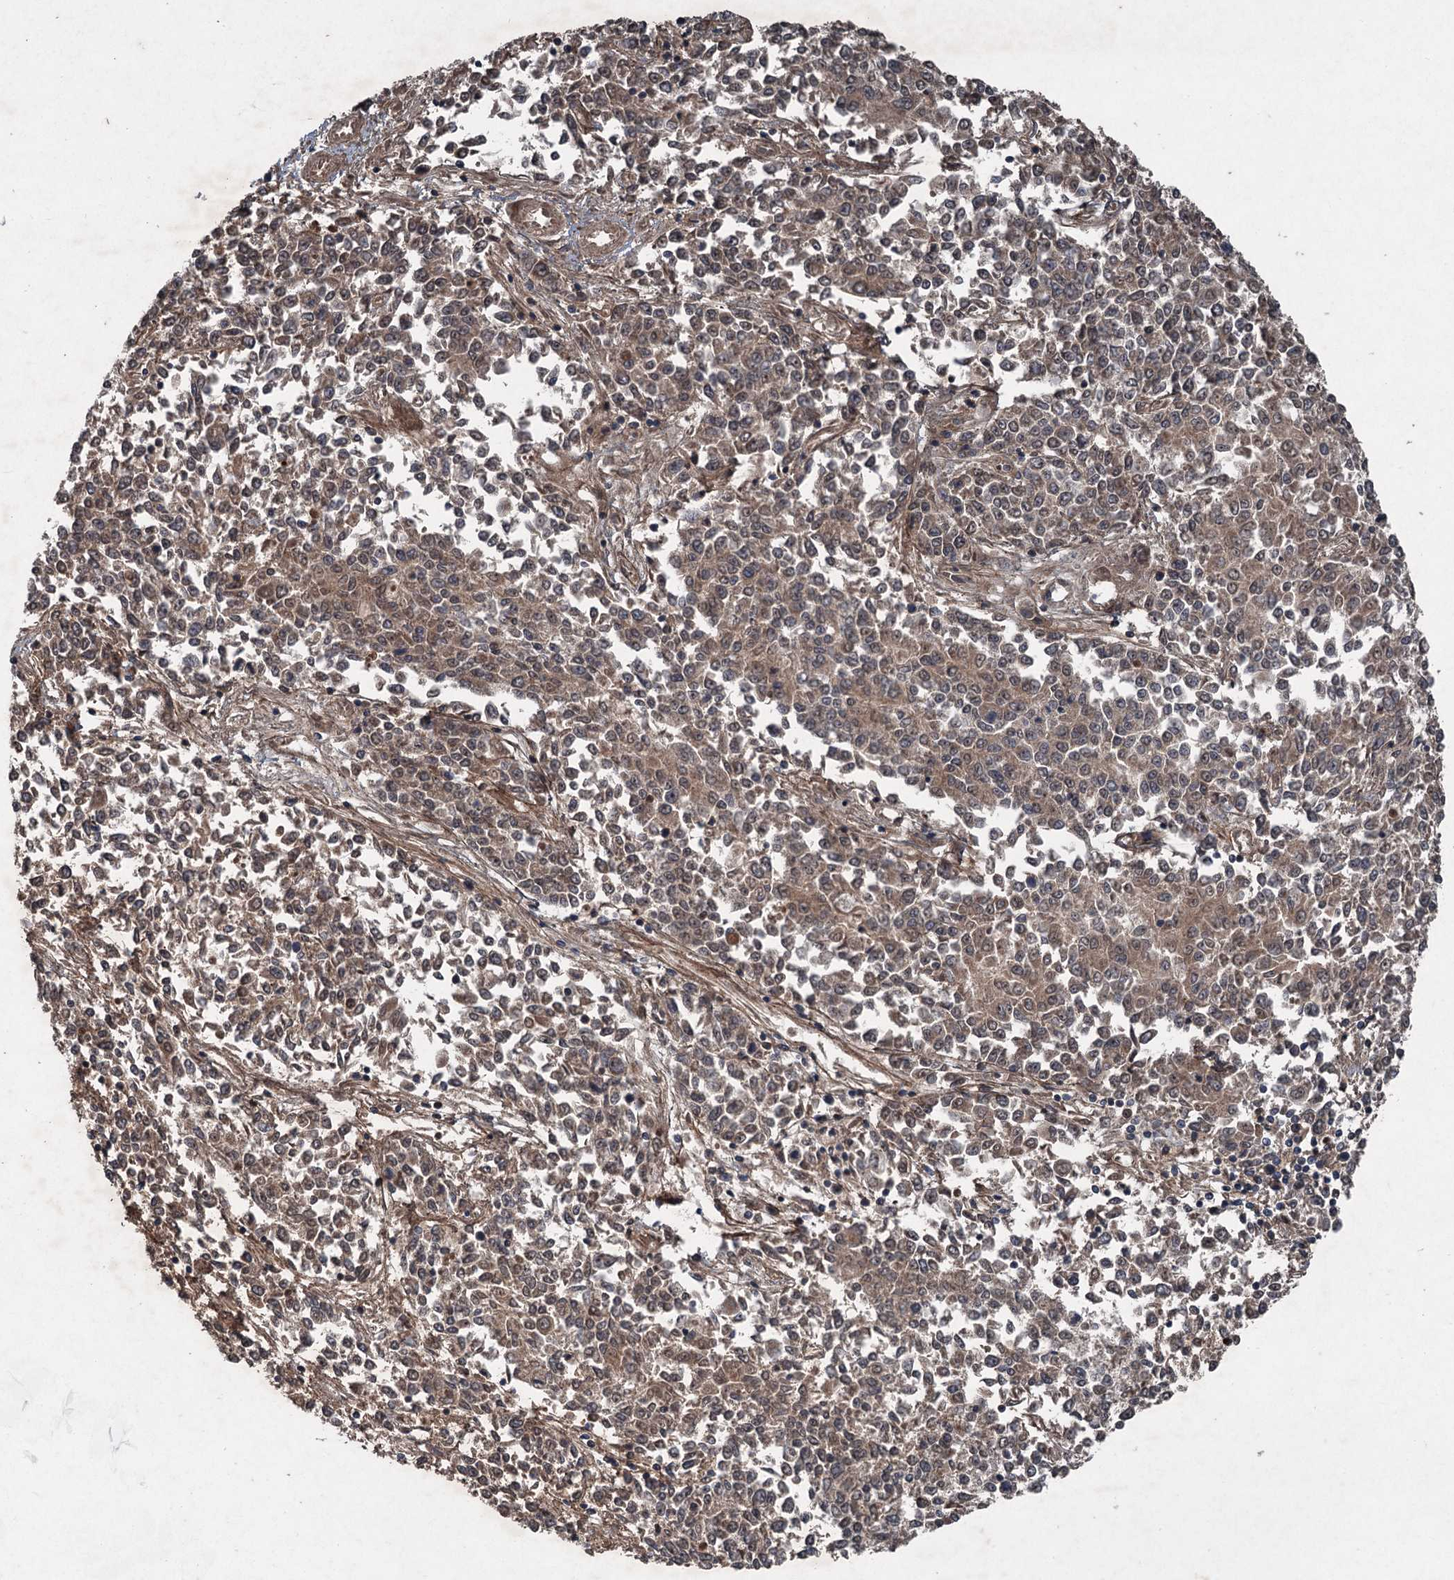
{"staining": {"intensity": "moderate", "quantity": ">75%", "location": "cytoplasmic/membranous,nuclear"}, "tissue": "endometrial cancer", "cell_type": "Tumor cells", "image_type": "cancer", "snomed": [{"axis": "morphology", "description": "Adenocarcinoma, NOS"}, {"axis": "topography", "description": "Endometrium"}], "caption": "Moderate cytoplasmic/membranous and nuclear protein expression is appreciated in approximately >75% of tumor cells in adenocarcinoma (endometrial). Ihc stains the protein in brown and the nuclei are stained blue.", "gene": "ALAS1", "patient": {"sex": "female", "age": 50}}